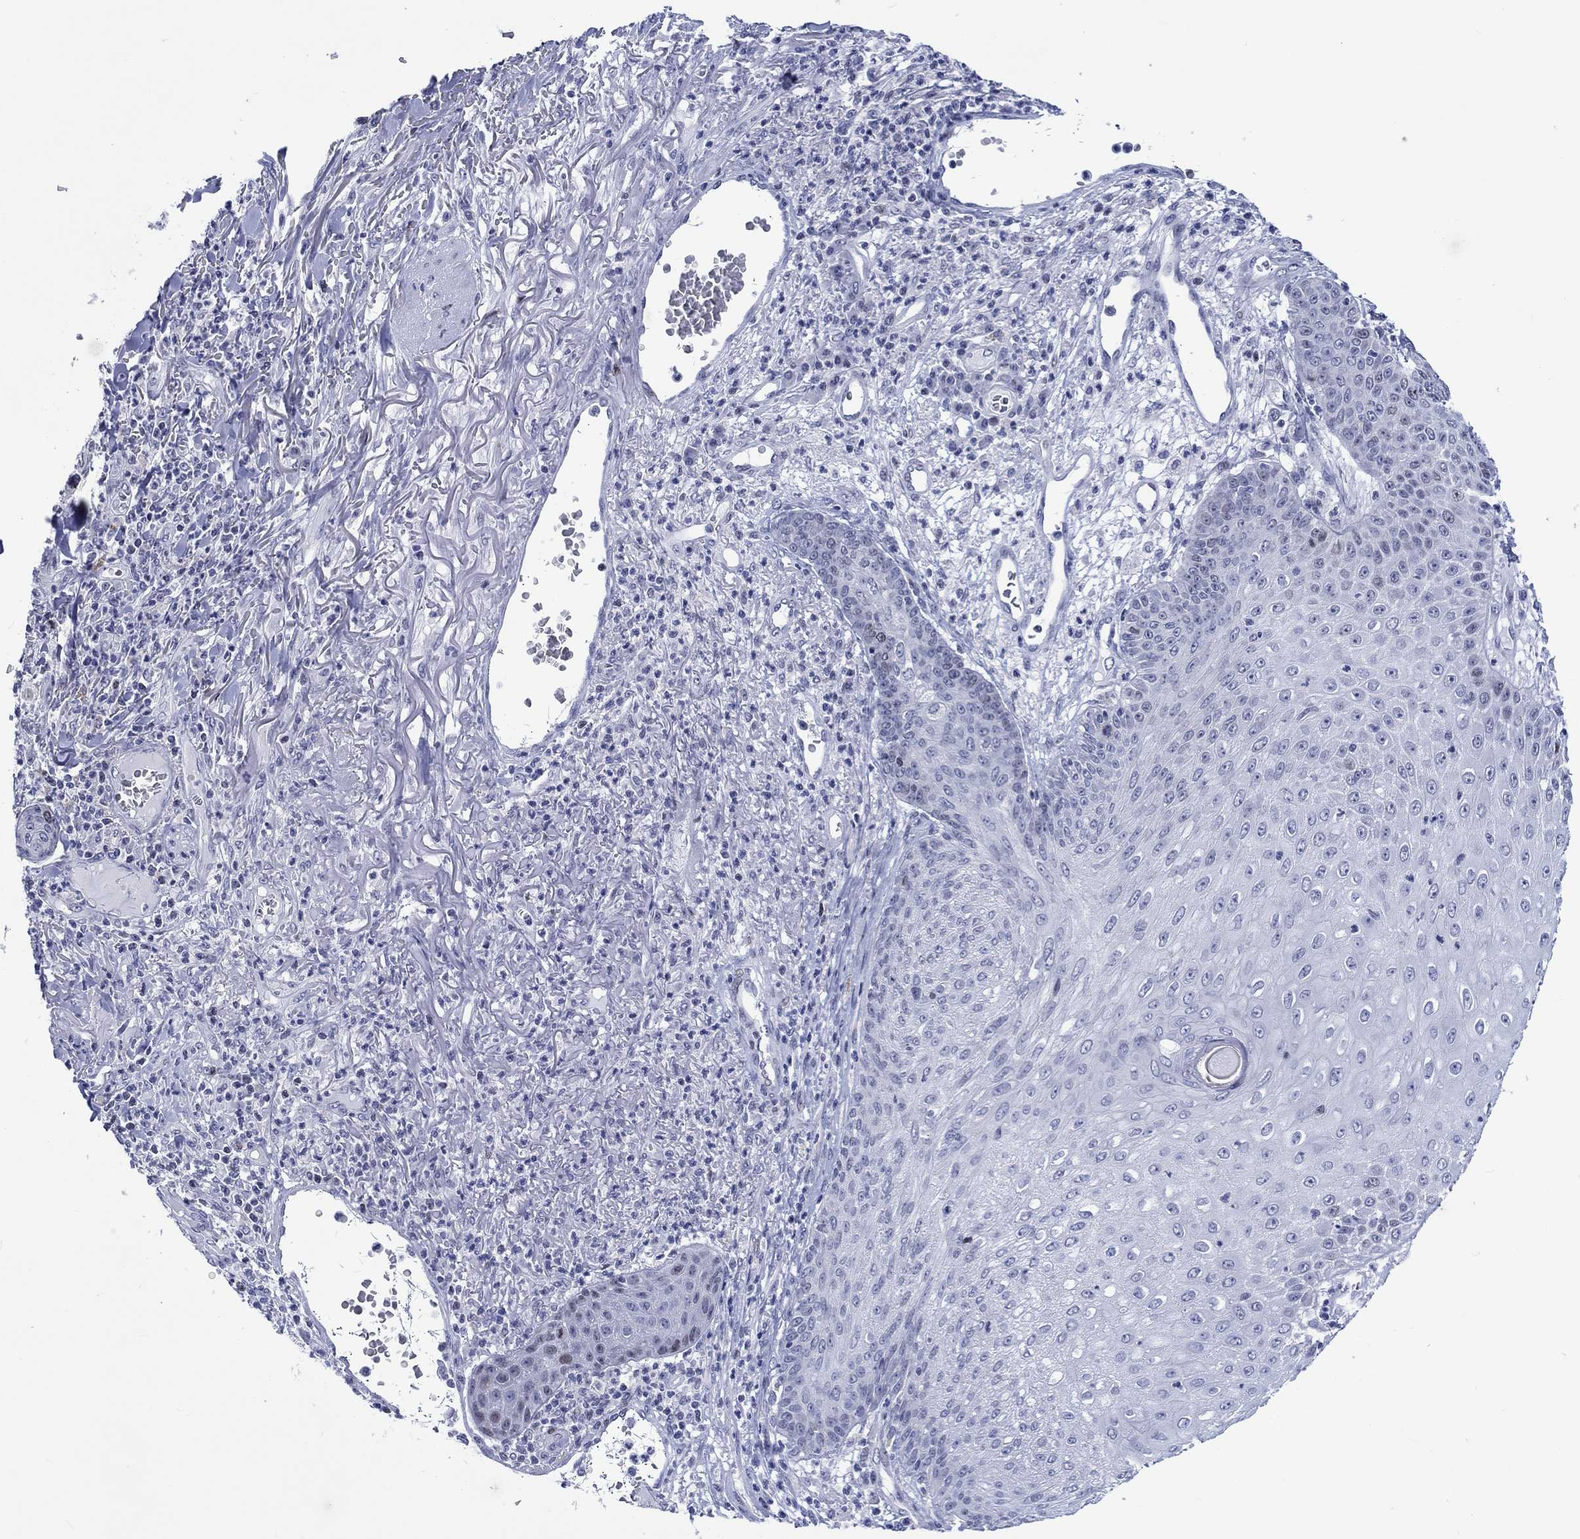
{"staining": {"intensity": "weak", "quantity": "<25%", "location": "nuclear"}, "tissue": "skin cancer", "cell_type": "Tumor cells", "image_type": "cancer", "snomed": [{"axis": "morphology", "description": "Squamous cell carcinoma, NOS"}, {"axis": "topography", "description": "Skin"}], "caption": "Immunohistochemistry histopathology image of human skin cancer stained for a protein (brown), which reveals no positivity in tumor cells.", "gene": "CDCA2", "patient": {"sex": "male", "age": 82}}